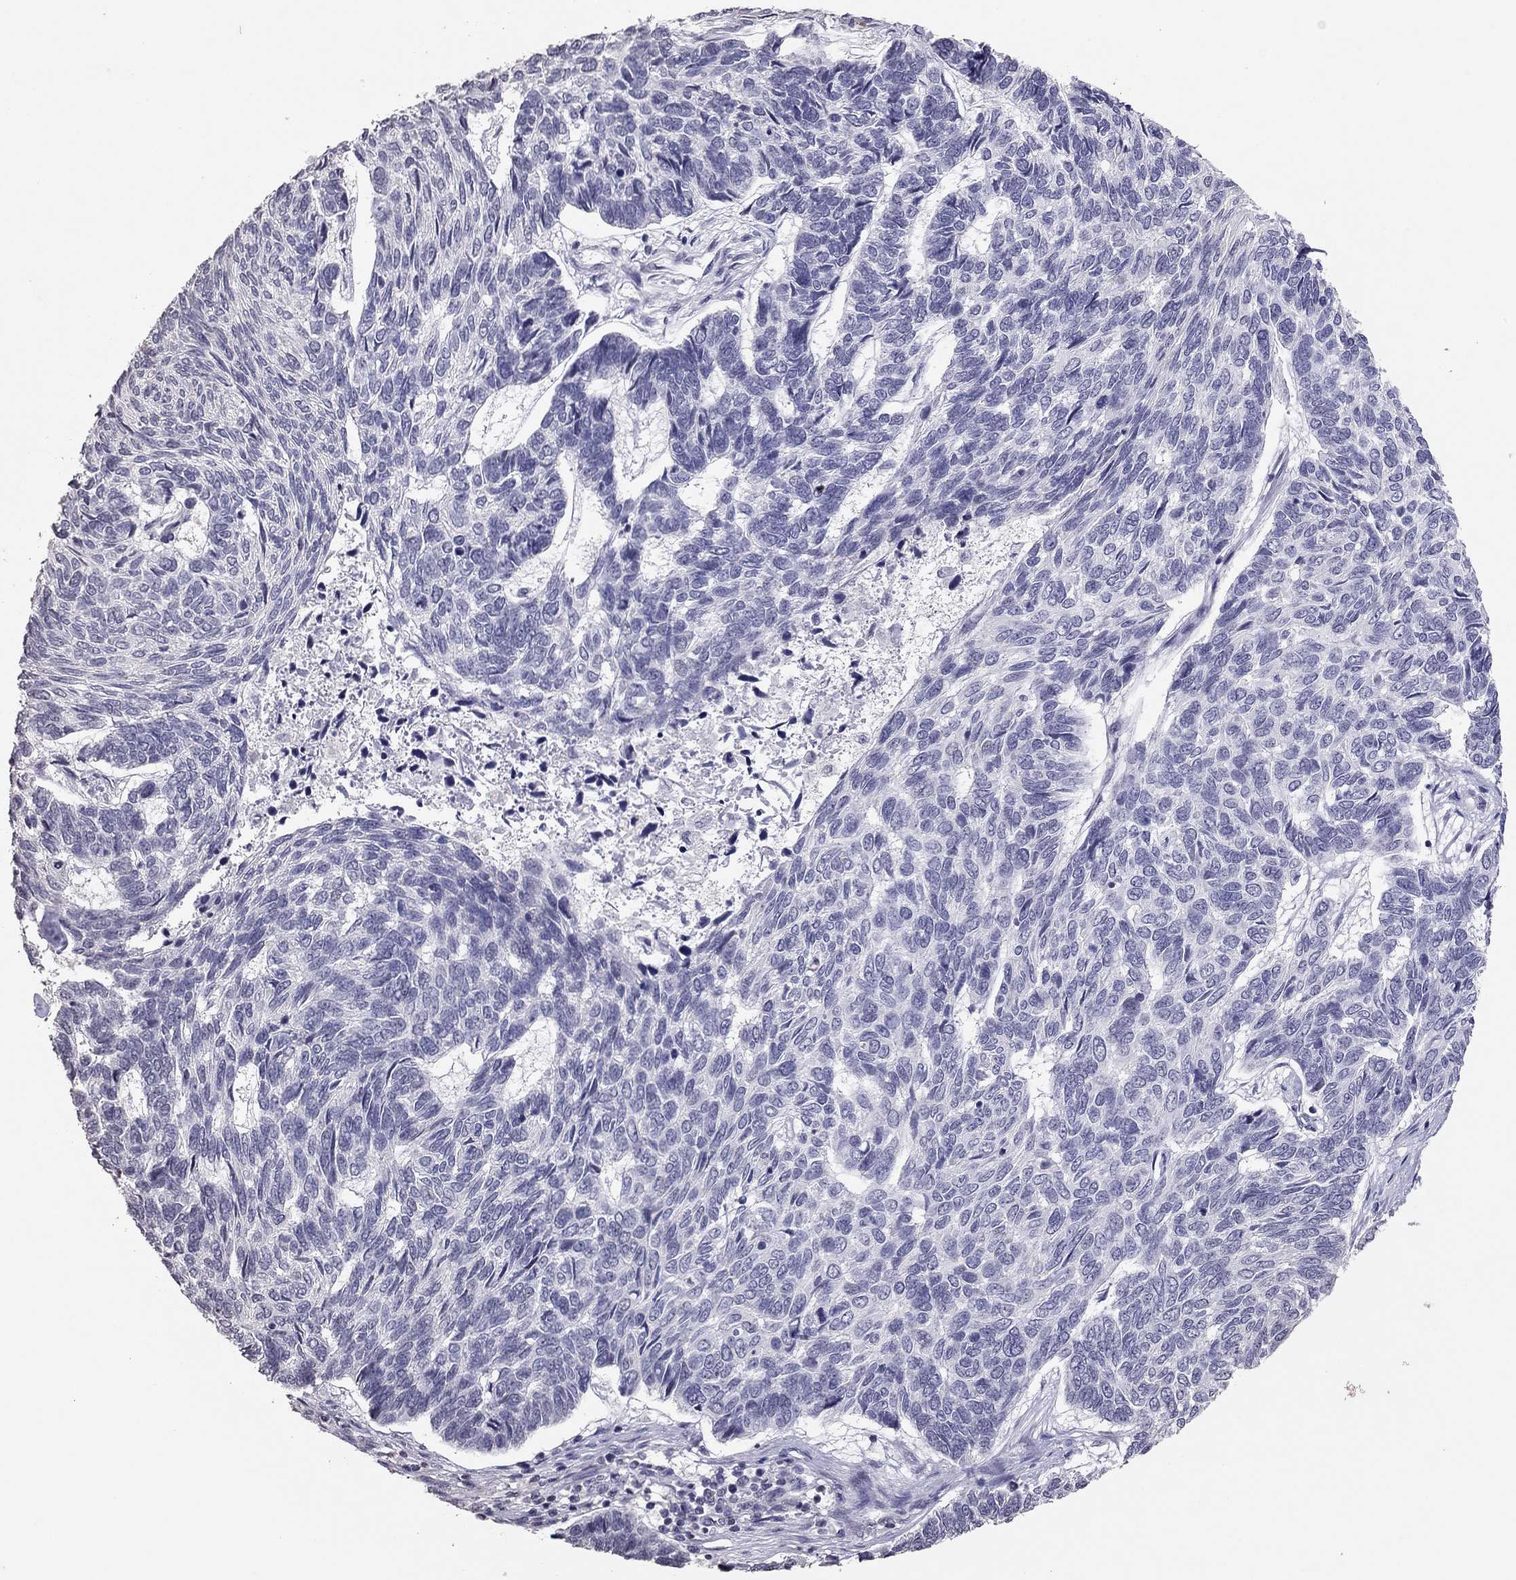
{"staining": {"intensity": "negative", "quantity": "none", "location": "none"}, "tissue": "skin cancer", "cell_type": "Tumor cells", "image_type": "cancer", "snomed": [{"axis": "morphology", "description": "Basal cell carcinoma"}, {"axis": "topography", "description": "Skin"}], "caption": "The histopathology image displays no staining of tumor cells in skin basal cell carcinoma.", "gene": "TSHB", "patient": {"sex": "female", "age": 65}}